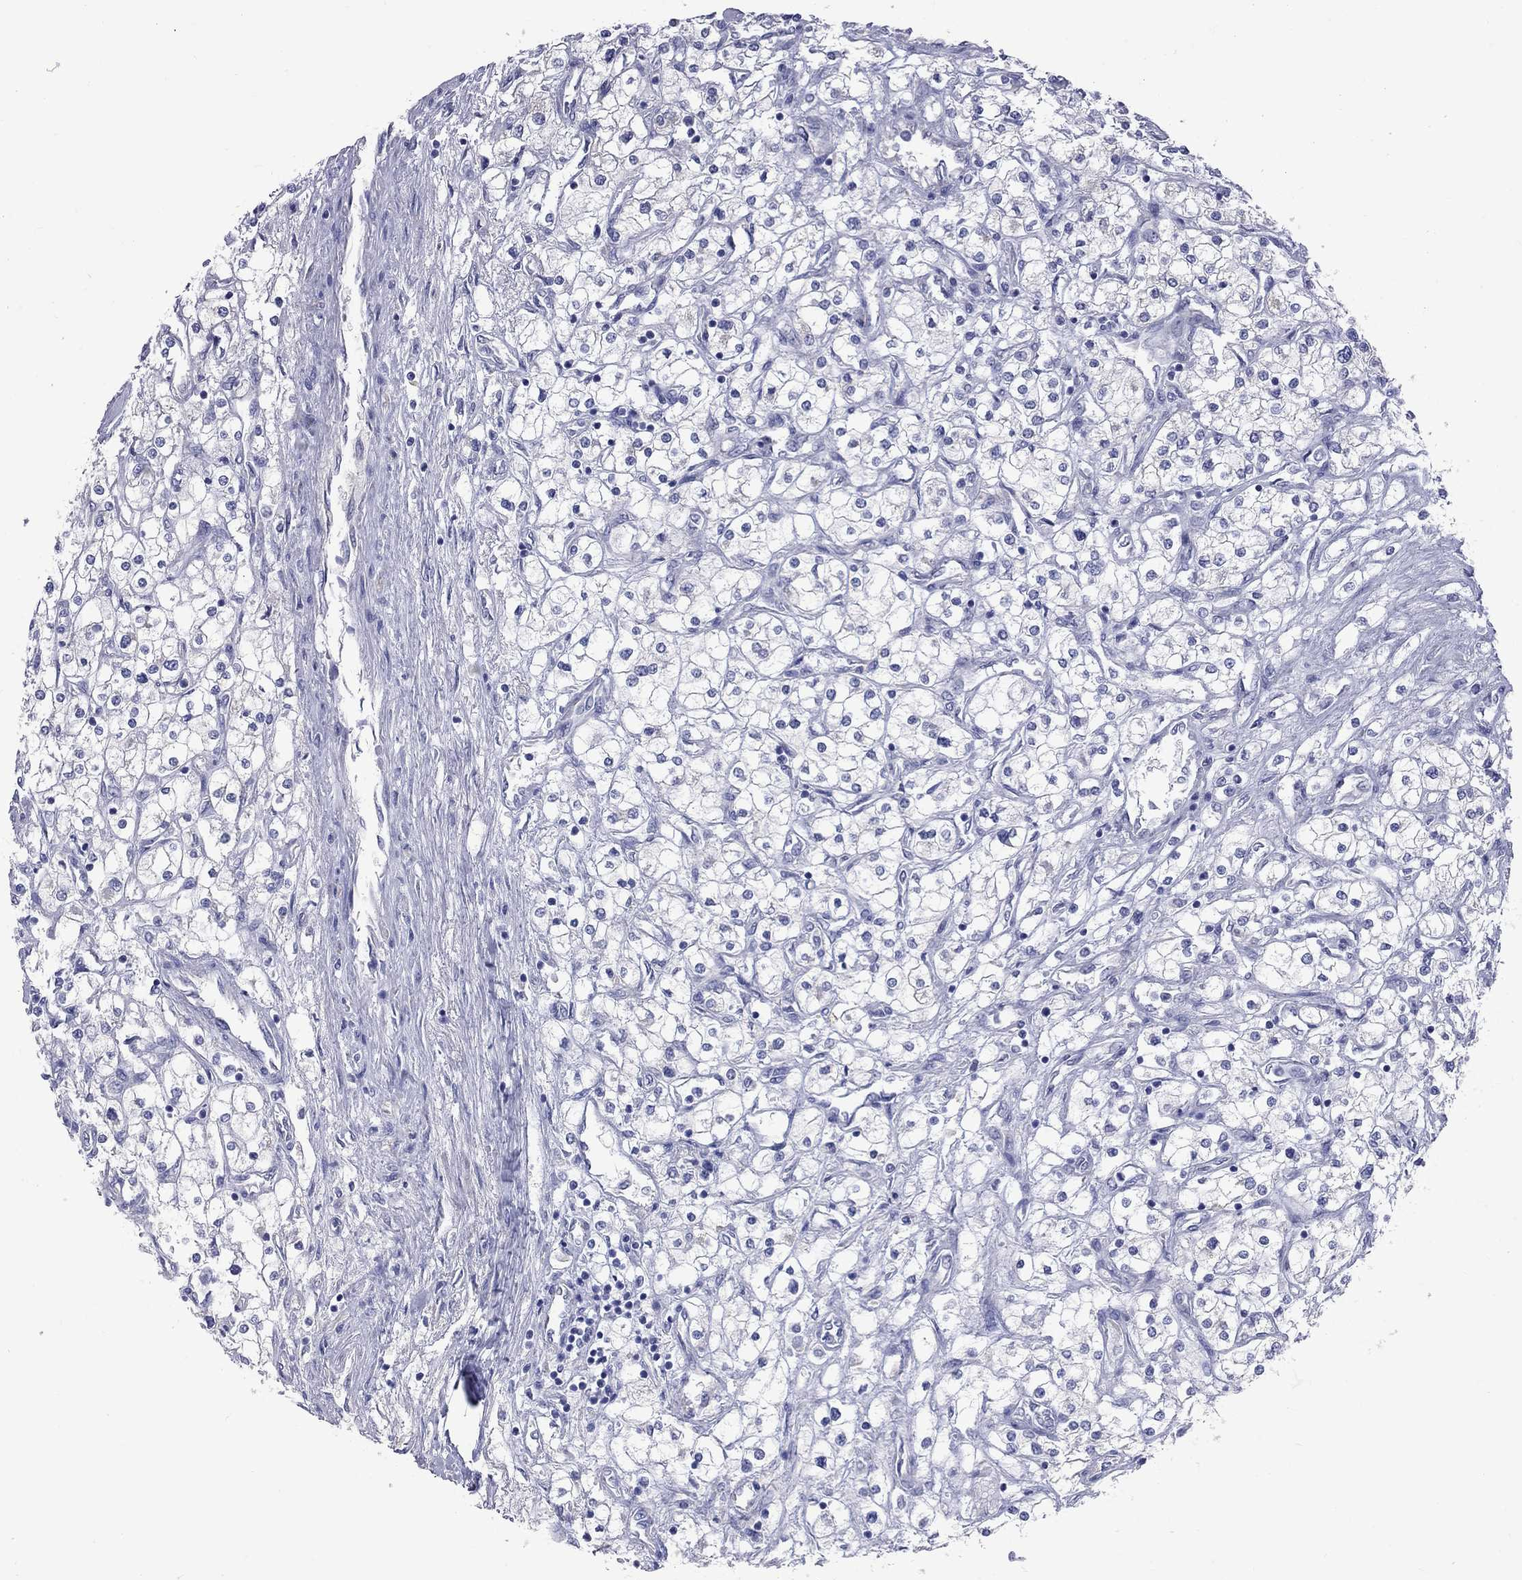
{"staining": {"intensity": "negative", "quantity": "none", "location": "none"}, "tissue": "renal cancer", "cell_type": "Tumor cells", "image_type": "cancer", "snomed": [{"axis": "morphology", "description": "Adenocarcinoma, NOS"}, {"axis": "topography", "description": "Kidney"}], "caption": "IHC histopathology image of human renal adenocarcinoma stained for a protein (brown), which demonstrates no staining in tumor cells. (DAB IHC, high magnification).", "gene": "KCND2", "patient": {"sex": "male", "age": 80}}